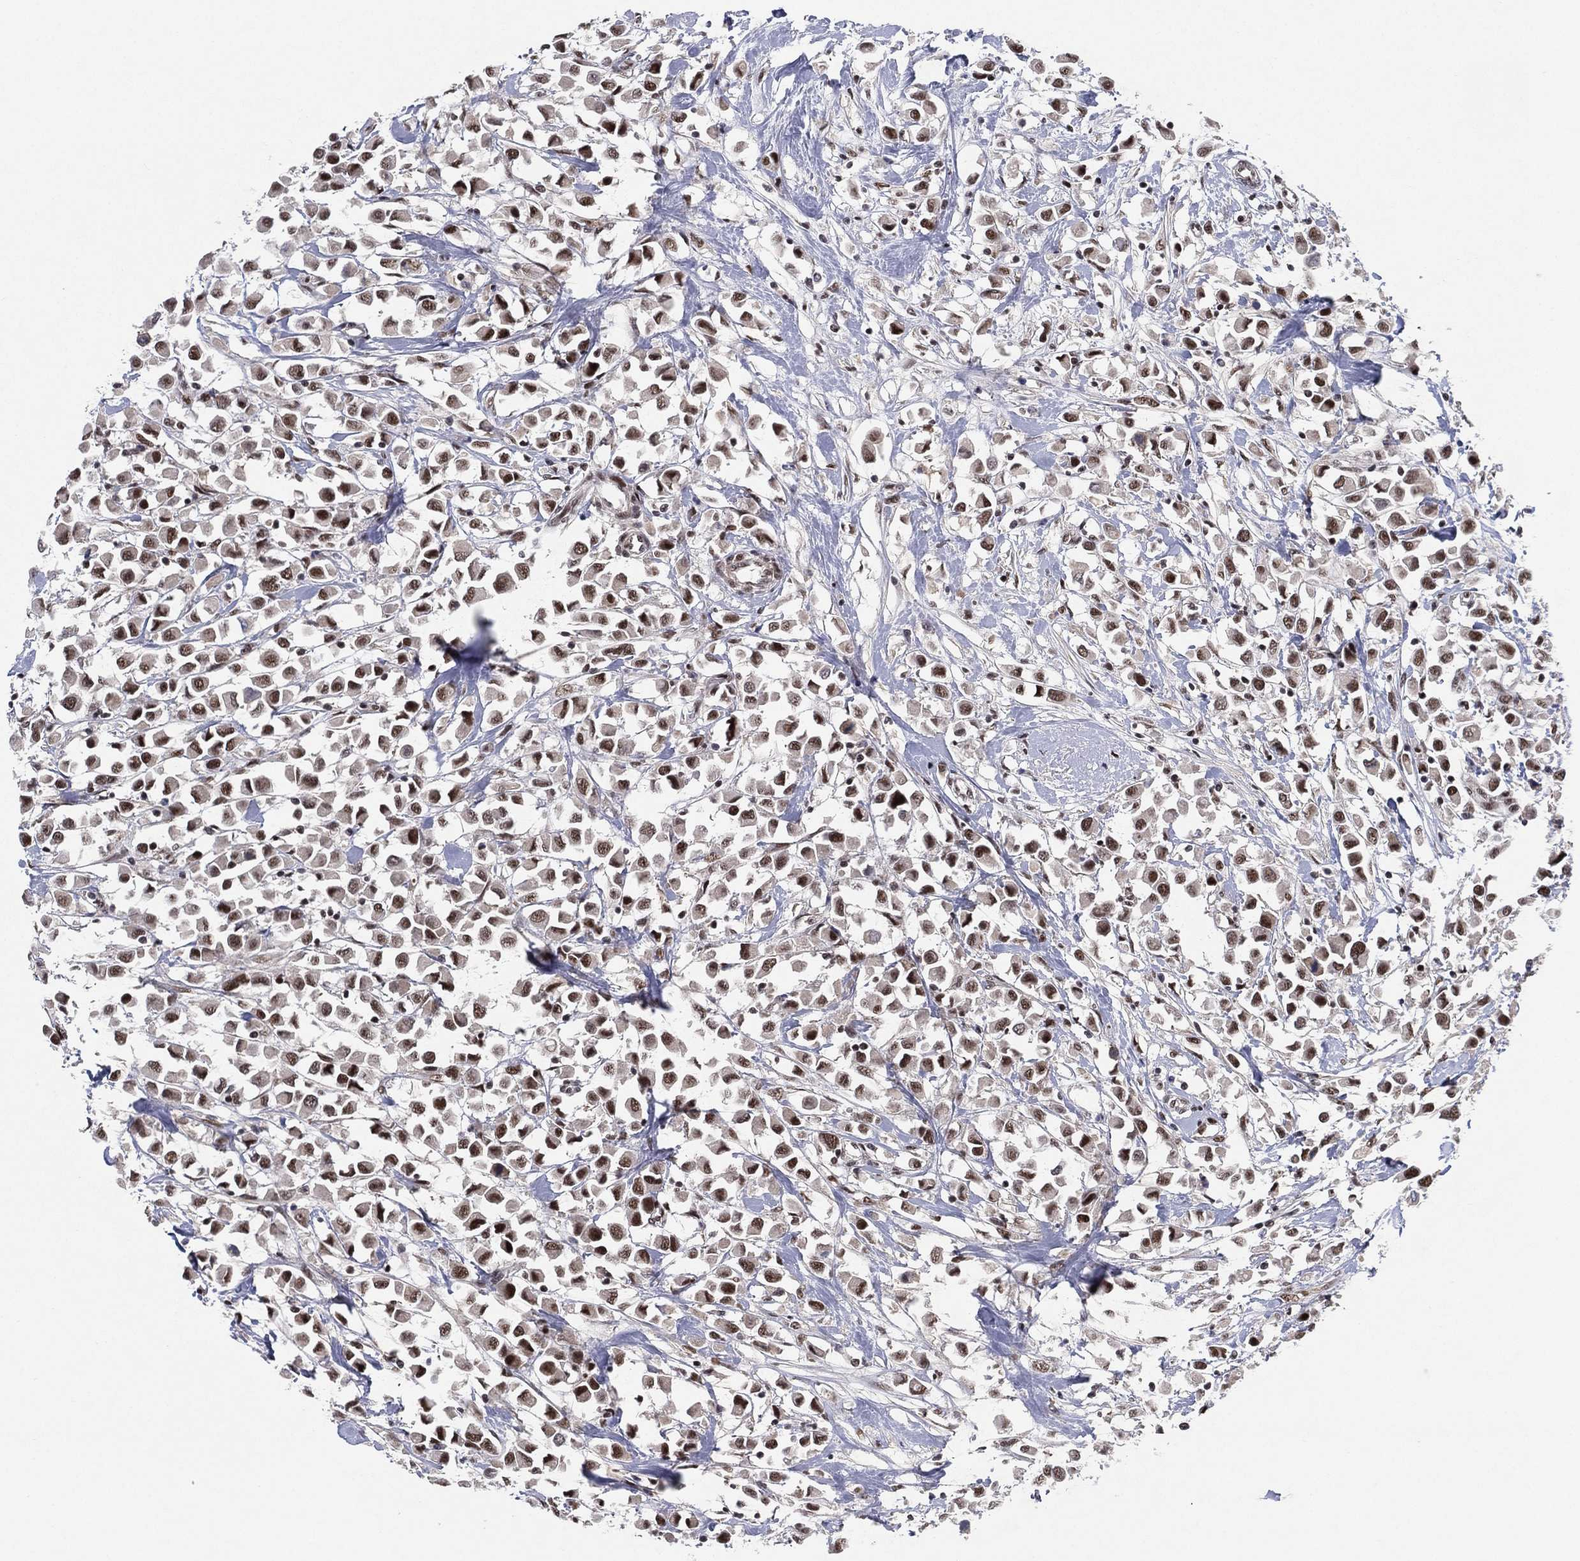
{"staining": {"intensity": "weak", "quantity": "25%-75%", "location": "nuclear"}, "tissue": "breast cancer", "cell_type": "Tumor cells", "image_type": "cancer", "snomed": [{"axis": "morphology", "description": "Duct carcinoma"}, {"axis": "topography", "description": "Breast"}], "caption": "Brown immunohistochemical staining in human invasive ductal carcinoma (breast) reveals weak nuclear positivity in about 25%-75% of tumor cells.", "gene": "DGCR8", "patient": {"sex": "female", "age": 61}}